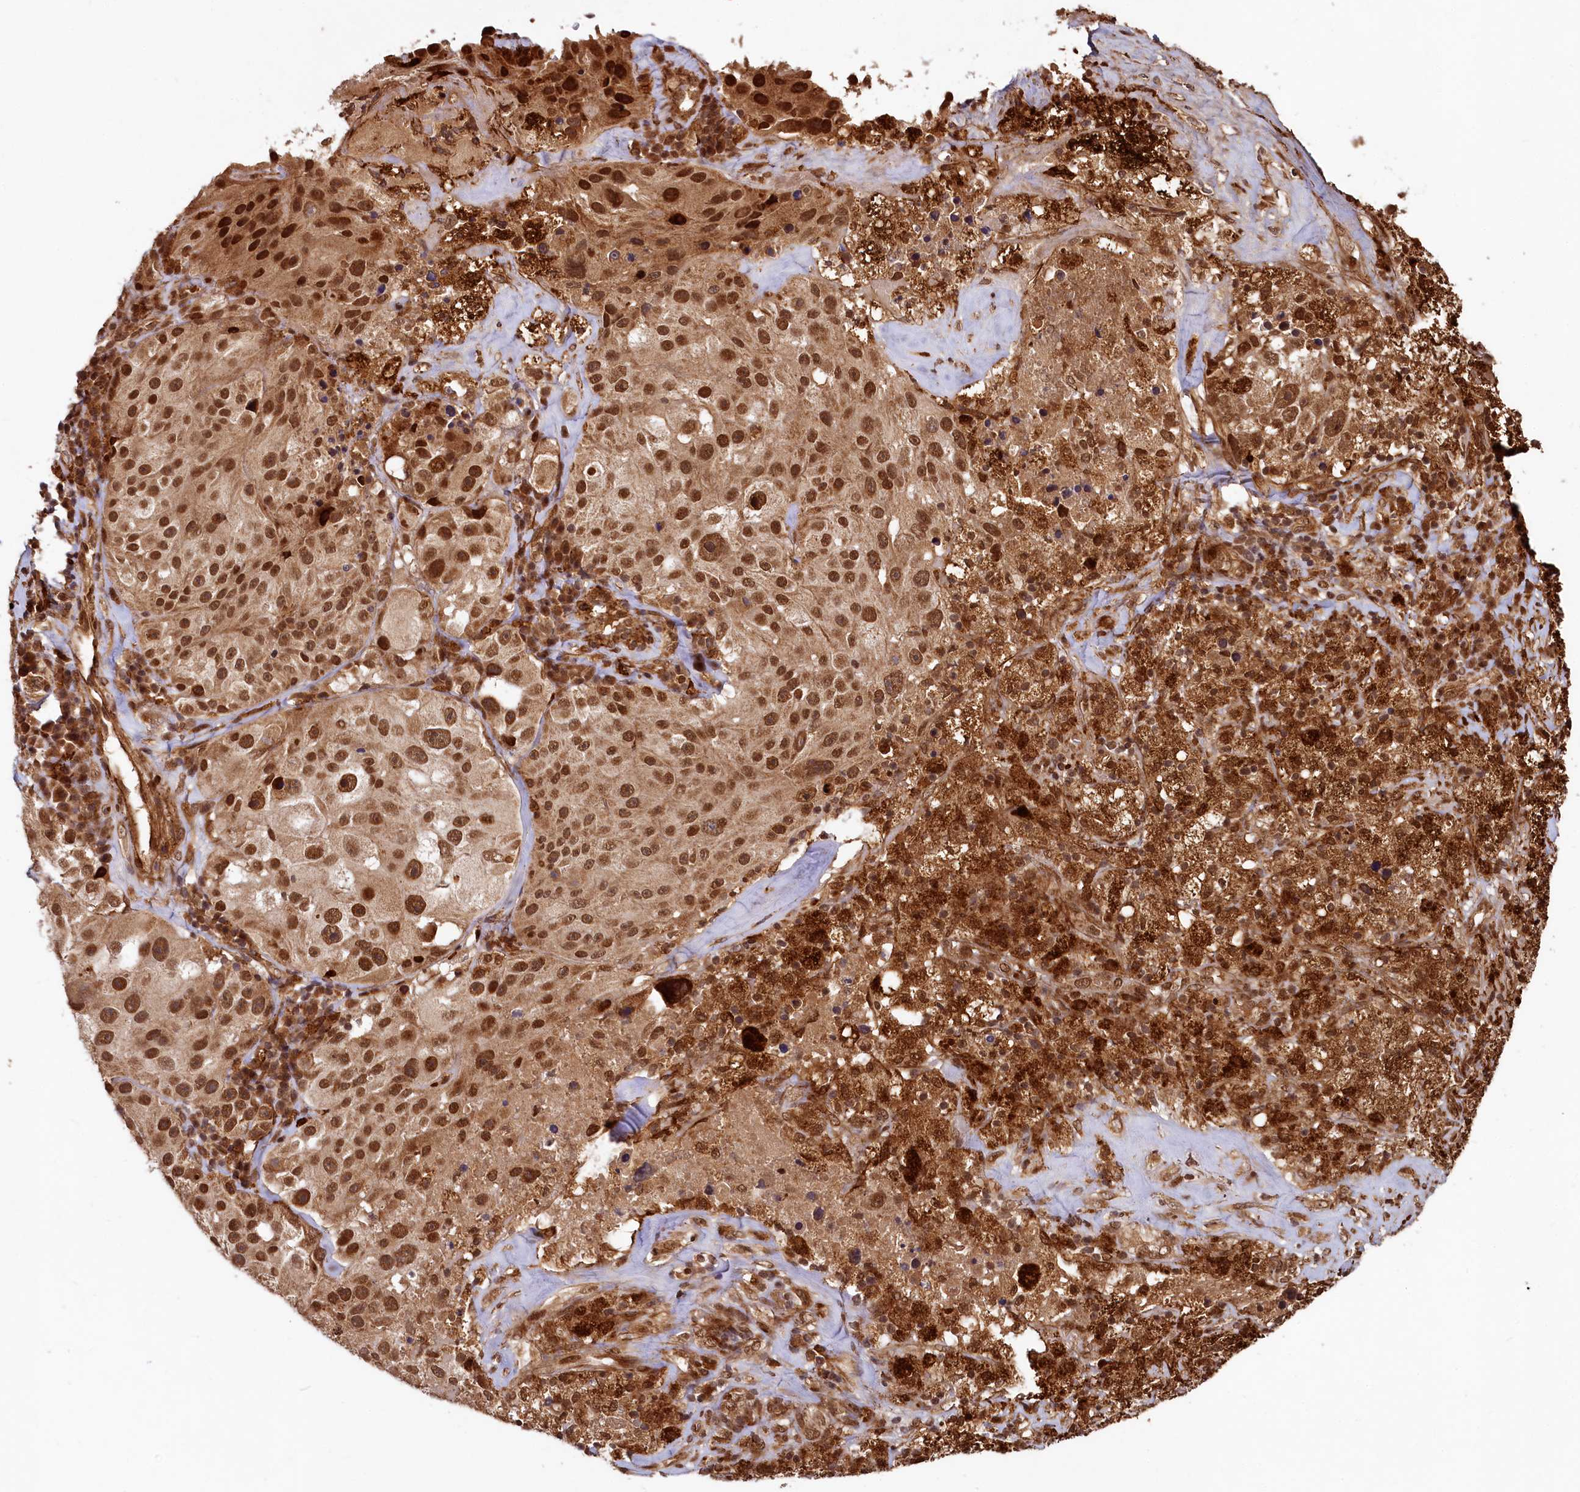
{"staining": {"intensity": "strong", "quantity": ">75%", "location": "nuclear"}, "tissue": "melanoma", "cell_type": "Tumor cells", "image_type": "cancer", "snomed": [{"axis": "morphology", "description": "Malignant melanoma, Metastatic site"}, {"axis": "topography", "description": "Lymph node"}], "caption": "An immunohistochemistry photomicrograph of neoplastic tissue is shown. Protein staining in brown shows strong nuclear positivity in melanoma within tumor cells. (DAB = brown stain, brightfield microscopy at high magnification).", "gene": "TRIM23", "patient": {"sex": "male", "age": 62}}